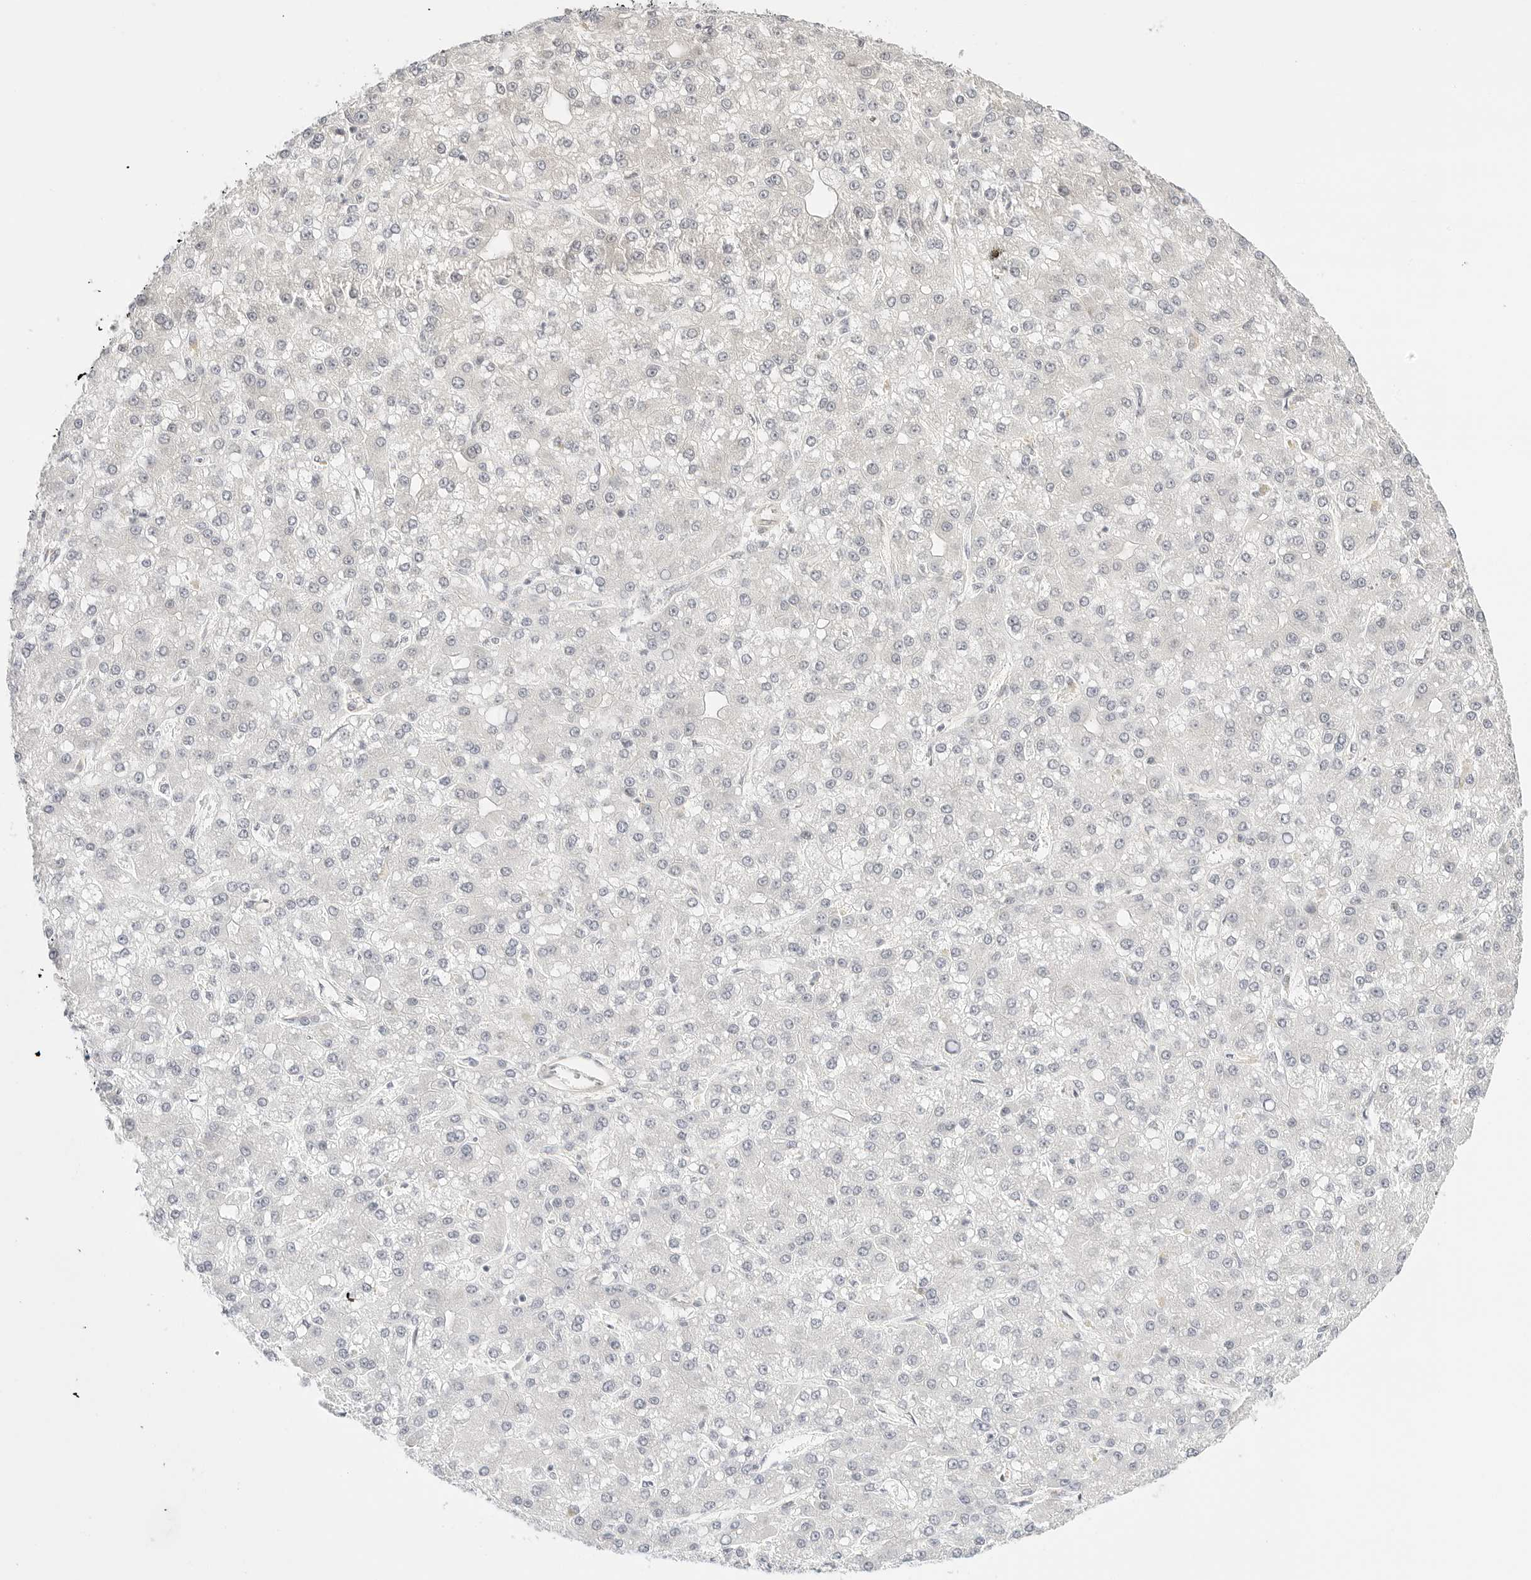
{"staining": {"intensity": "negative", "quantity": "none", "location": "none"}, "tissue": "liver cancer", "cell_type": "Tumor cells", "image_type": "cancer", "snomed": [{"axis": "morphology", "description": "Carcinoma, Hepatocellular, NOS"}, {"axis": "topography", "description": "Liver"}], "caption": "A photomicrograph of liver cancer (hepatocellular carcinoma) stained for a protein shows no brown staining in tumor cells.", "gene": "TCP1", "patient": {"sex": "male", "age": 67}}